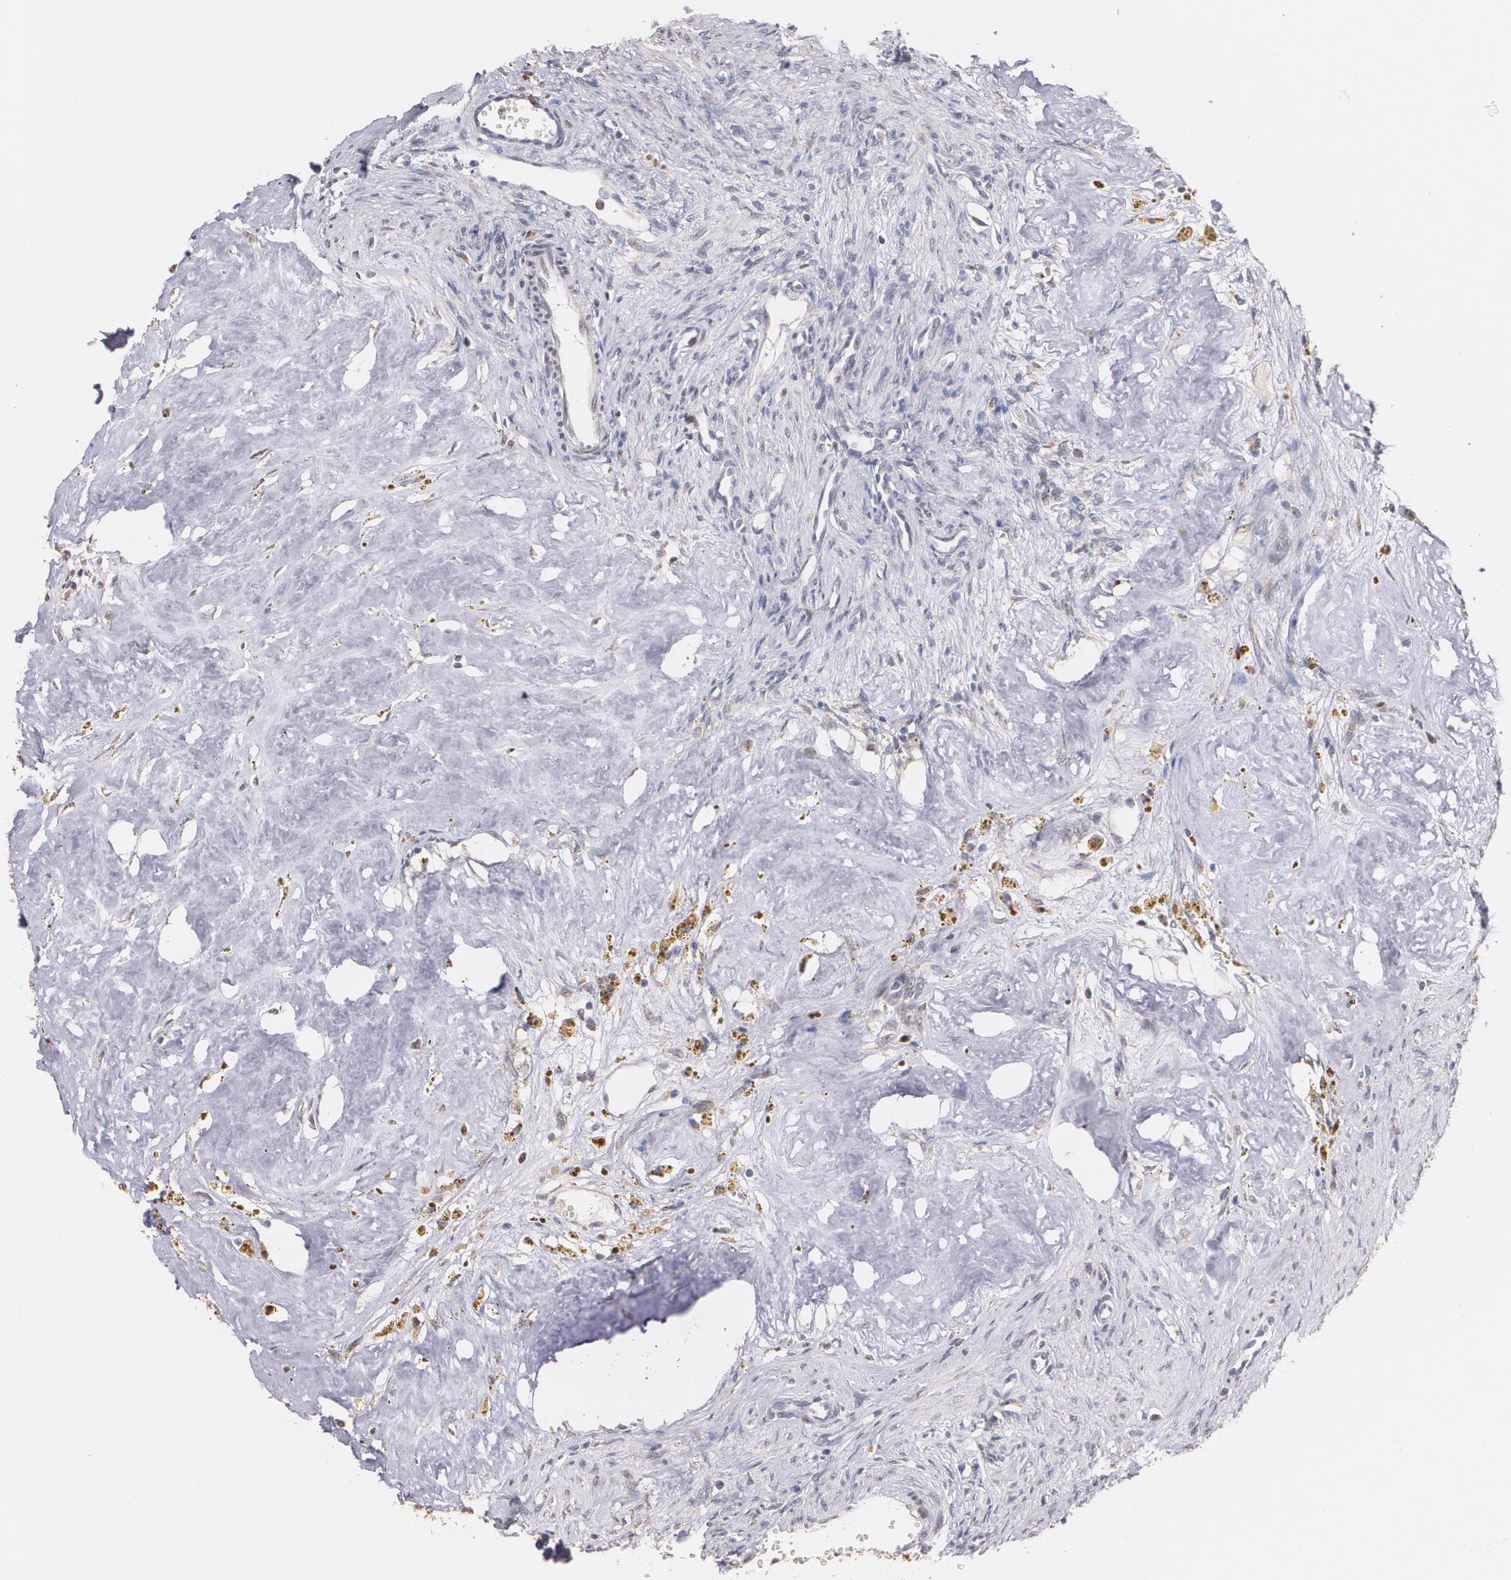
{"staining": {"intensity": "negative", "quantity": "none", "location": "none"}, "tissue": "ovary", "cell_type": "Ovarian stroma cells", "image_type": "normal", "snomed": [{"axis": "morphology", "description": "Normal tissue, NOS"}, {"axis": "topography", "description": "Ovary"}], "caption": "Immunohistochemistry of benign ovary reveals no positivity in ovarian stroma cells. (DAB (3,3'-diaminobenzidine) immunohistochemistry (IHC) with hematoxylin counter stain).", "gene": "ATF3", "patient": {"sex": "female", "age": 33}}